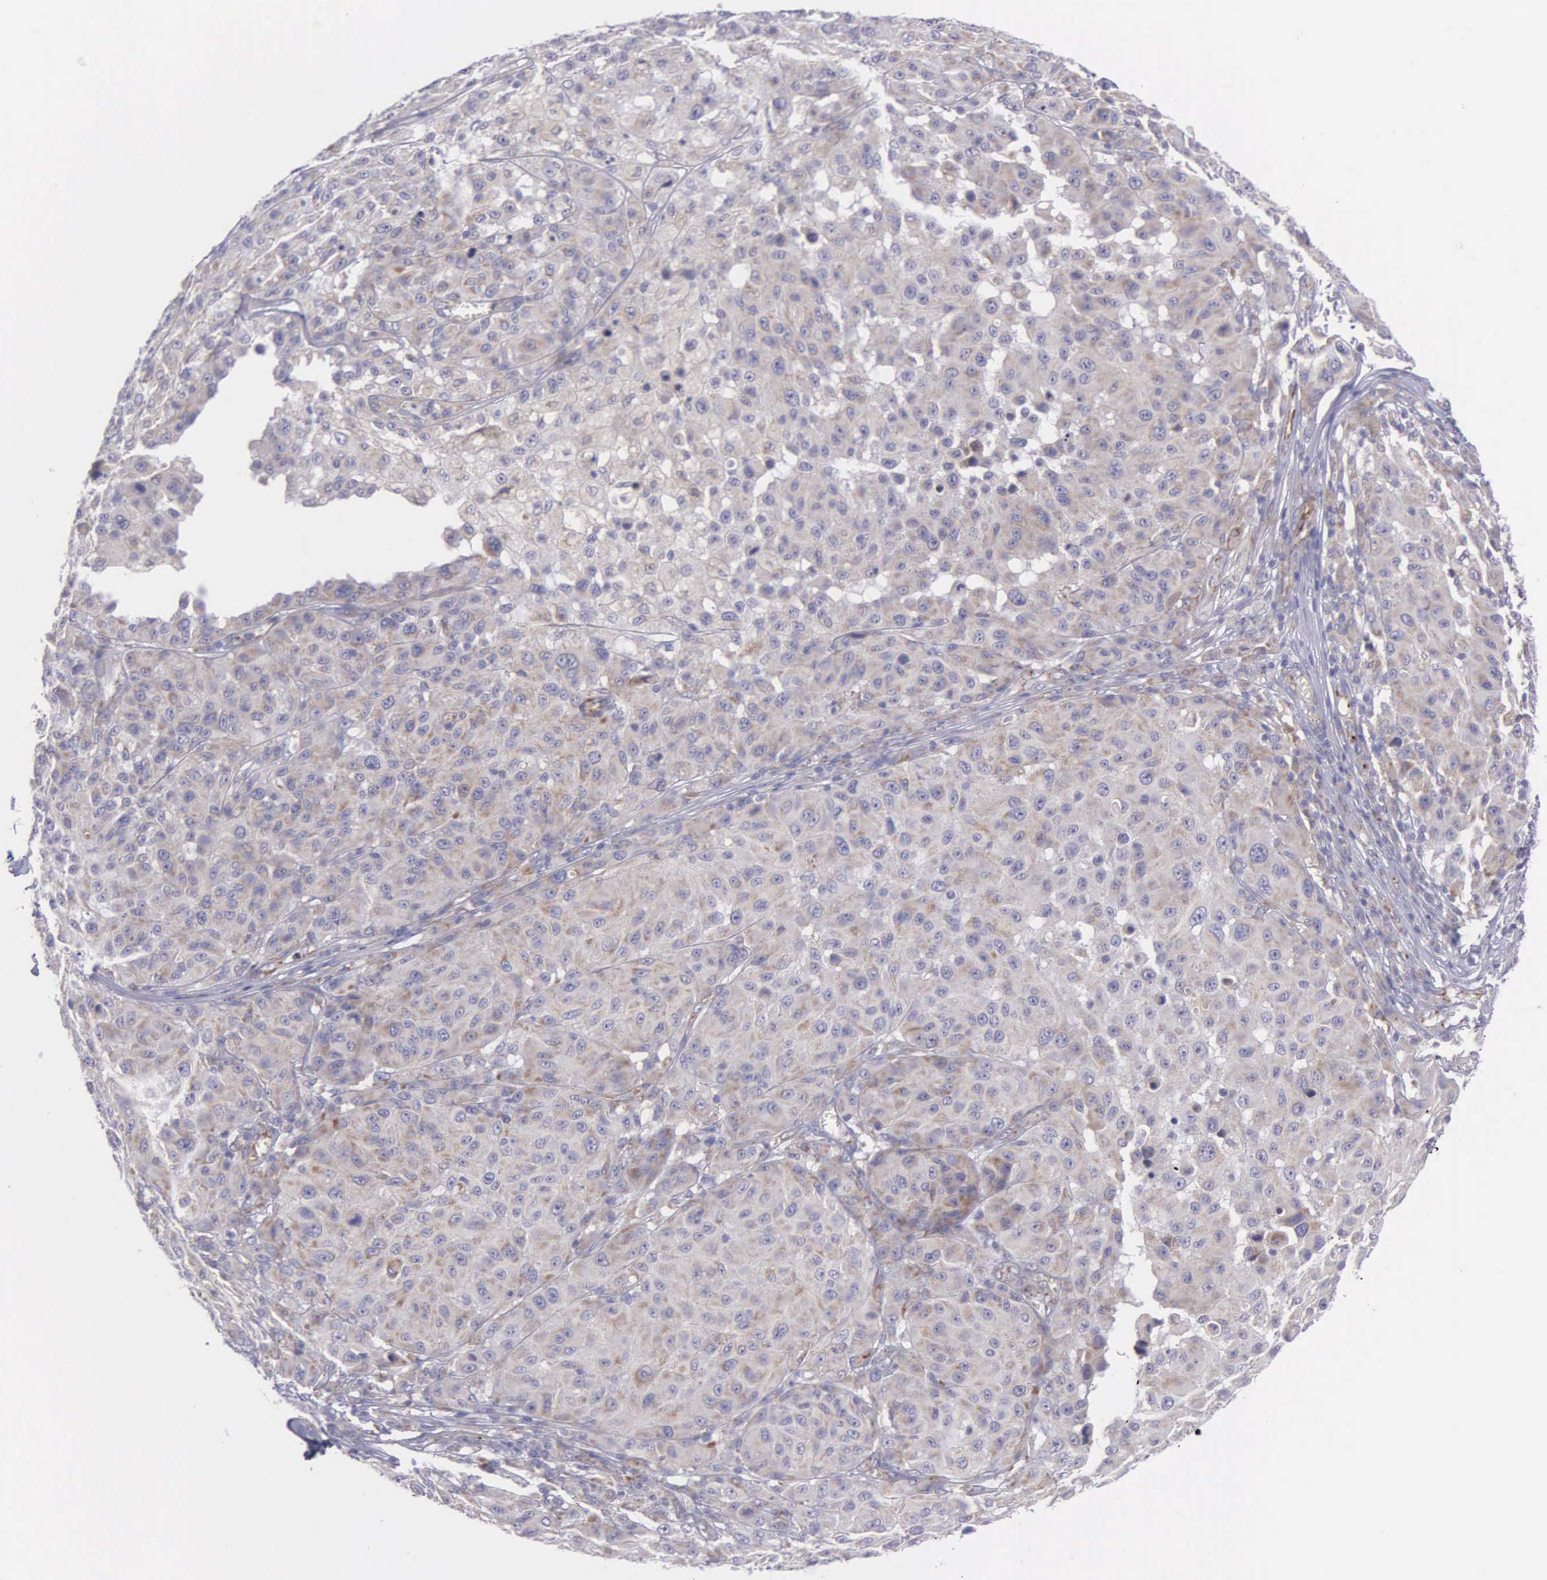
{"staining": {"intensity": "weak", "quantity": "25%-75%", "location": "cytoplasmic/membranous"}, "tissue": "melanoma", "cell_type": "Tumor cells", "image_type": "cancer", "snomed": [{"axis": "morphology", "description": "Malignant melanoma, NOS"}, {"axis": "topography", "description": "Skin"}], "caption": "An image of human melanoma stained for a protein shows weak cytoplasmic/membranous brown staining in tumor cells. Nuclei are stained in blue.", "gene": "SYNJ2BP", "patient": {"sex": "female", "age": 77}}